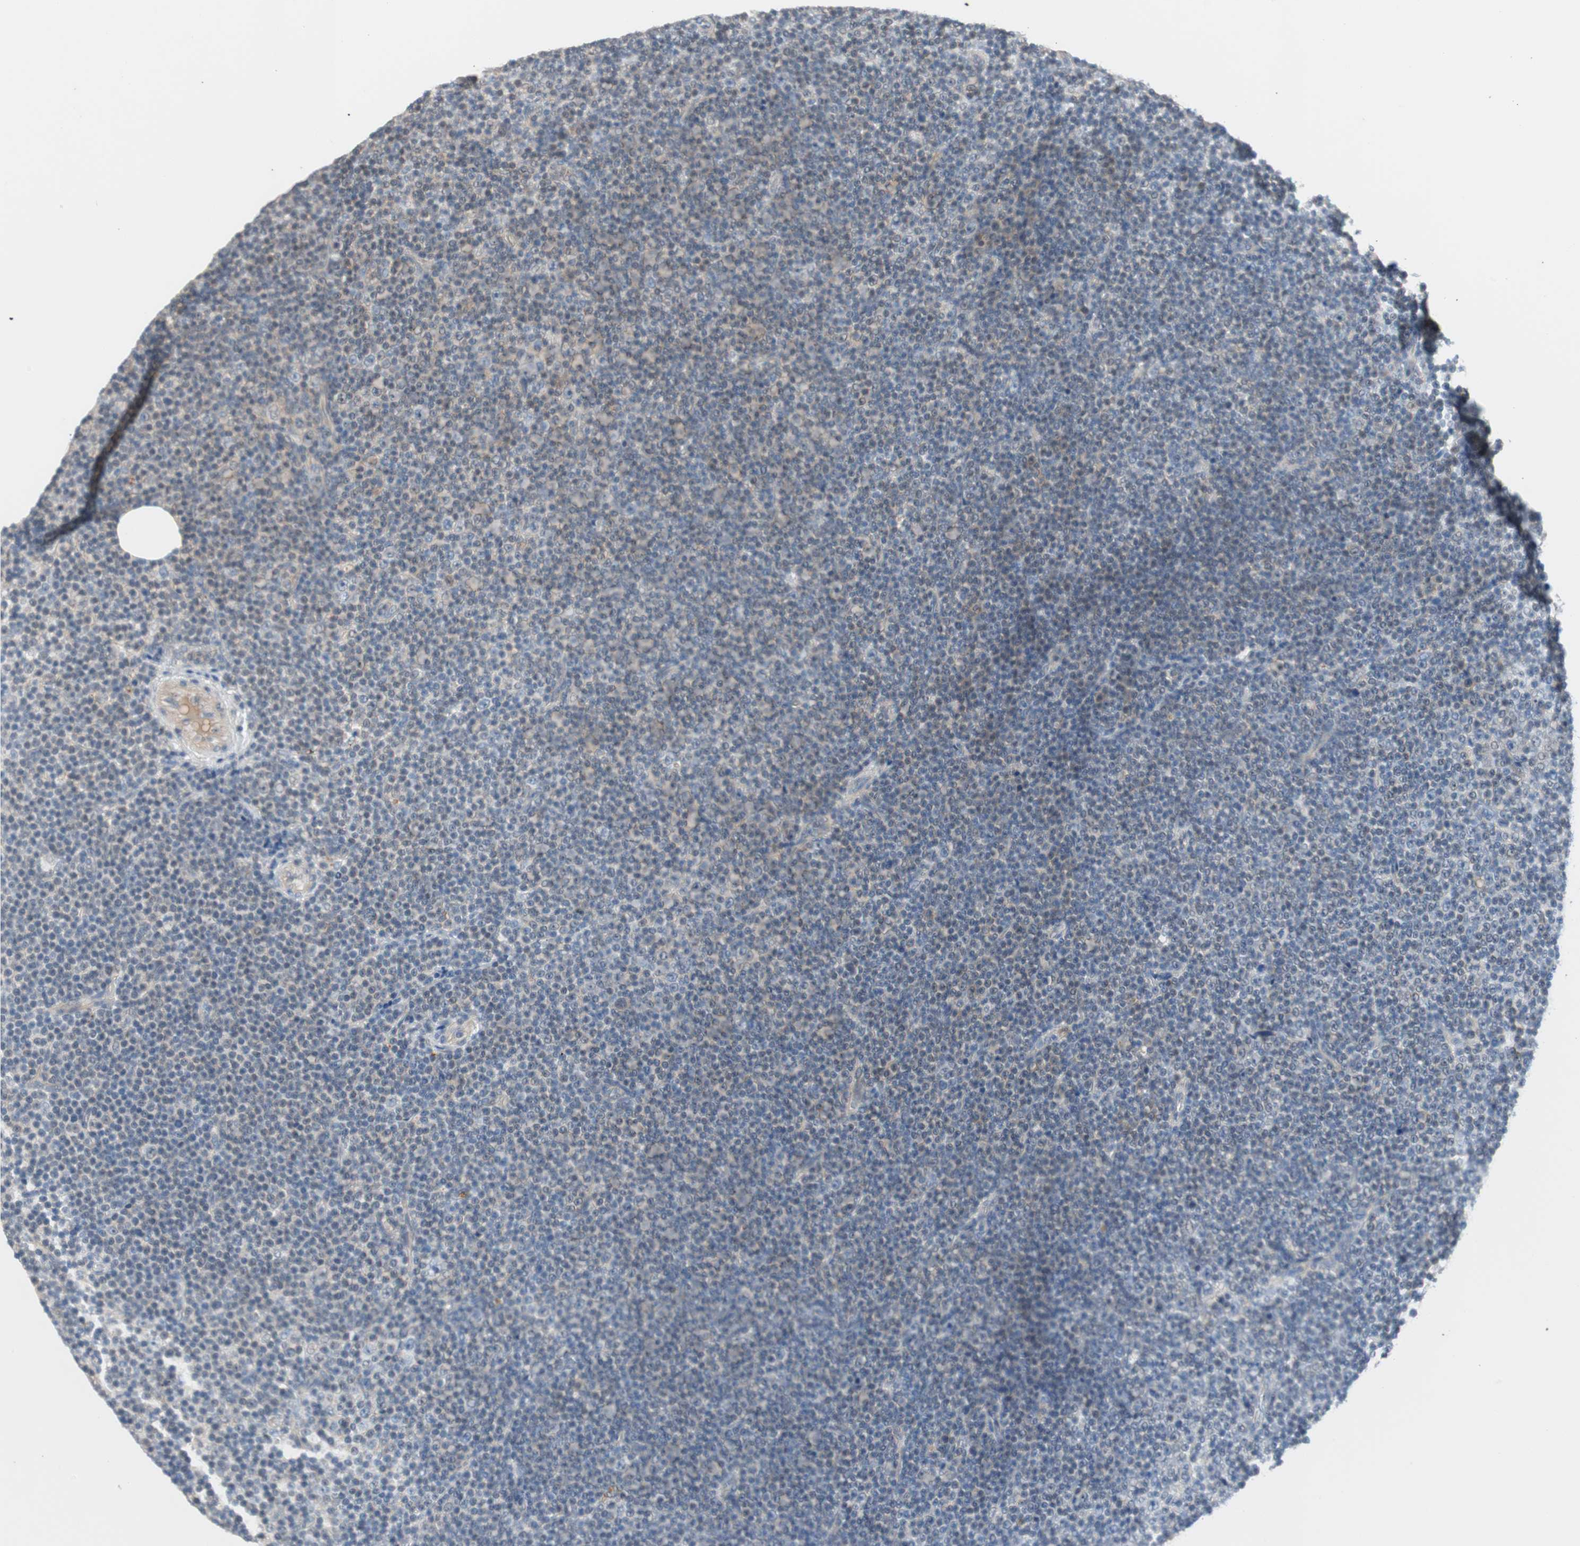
{"staining": {"intensity": "negative", "quantity": "none", "location": "none"}, "tissue": "lymphoma", "cell_type": "Tumor cells", "image_type": "cancer", "snomed": [{"axis": "morphology", "description": "Malignant lymphoma, non-Hodgkin's type, Low grade"}, {"axis": "topography", "description": "Lymph node"}], "caption": "IHC image of lymphoma stained for a protein (brown), which exhibits no expression in tumor cells.", "gene": "PDZK1", "patient": {"sex": "female", "age": 67}}